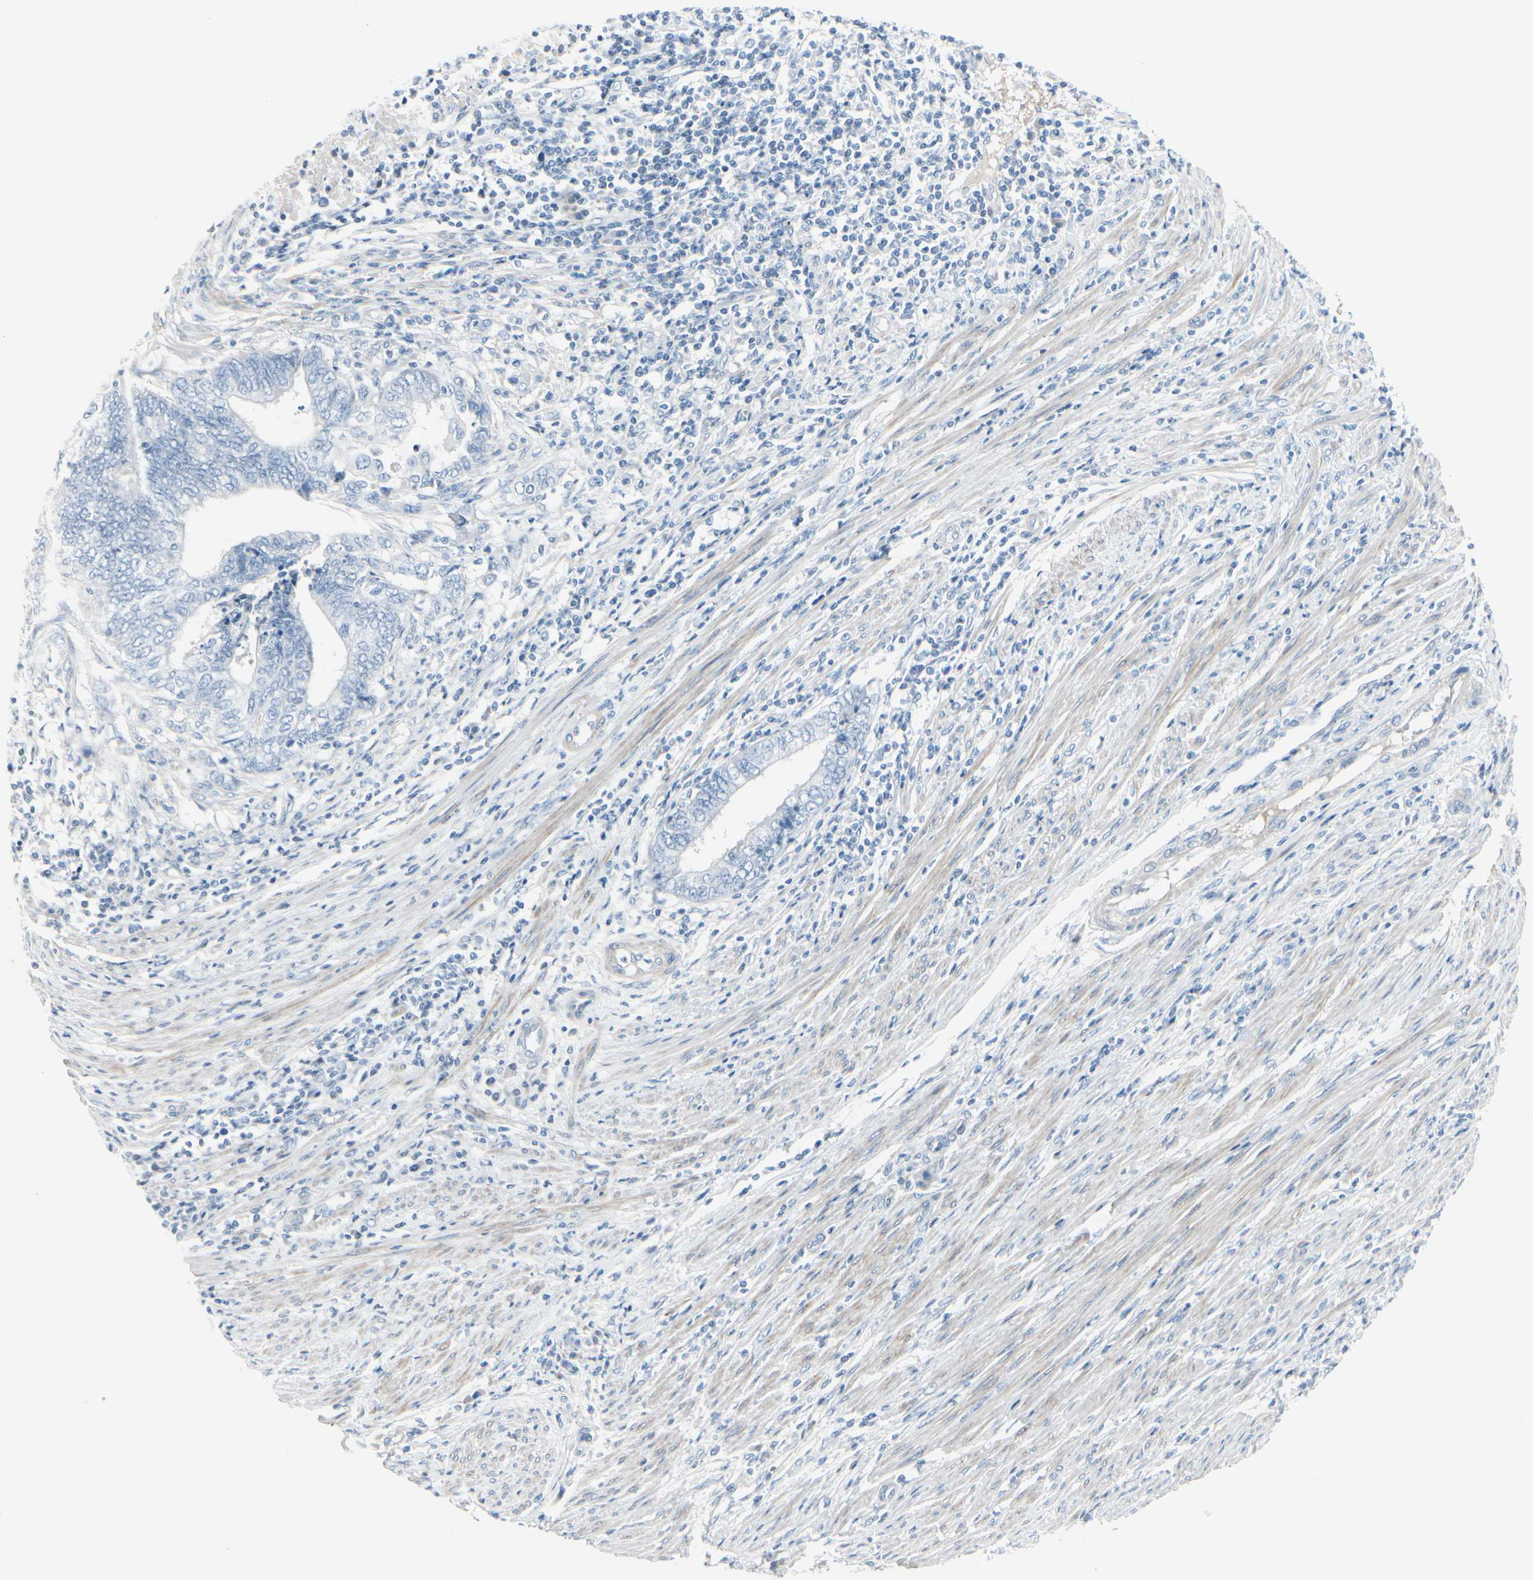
{"staining": {"intensity": "negative", "quantity": "none", "location": "none"}, "tissue": "endometrial cancer", "cell_type": "Tumor cells", "image_type": "cancer", "snomed": [{"axis": "morphology", "description": "Adenocarcinoma, NOS"}, {"axis": "topography", "description": "Uterus"}, {"axis": "topography", "description": "Endometrium"}], "caption": "IHC of adenocarcinoma (endometrial) exhibits no positivity in tumor cells.", "gene": "CDHR5", "patient": {"sex": "female", "age": 70}}